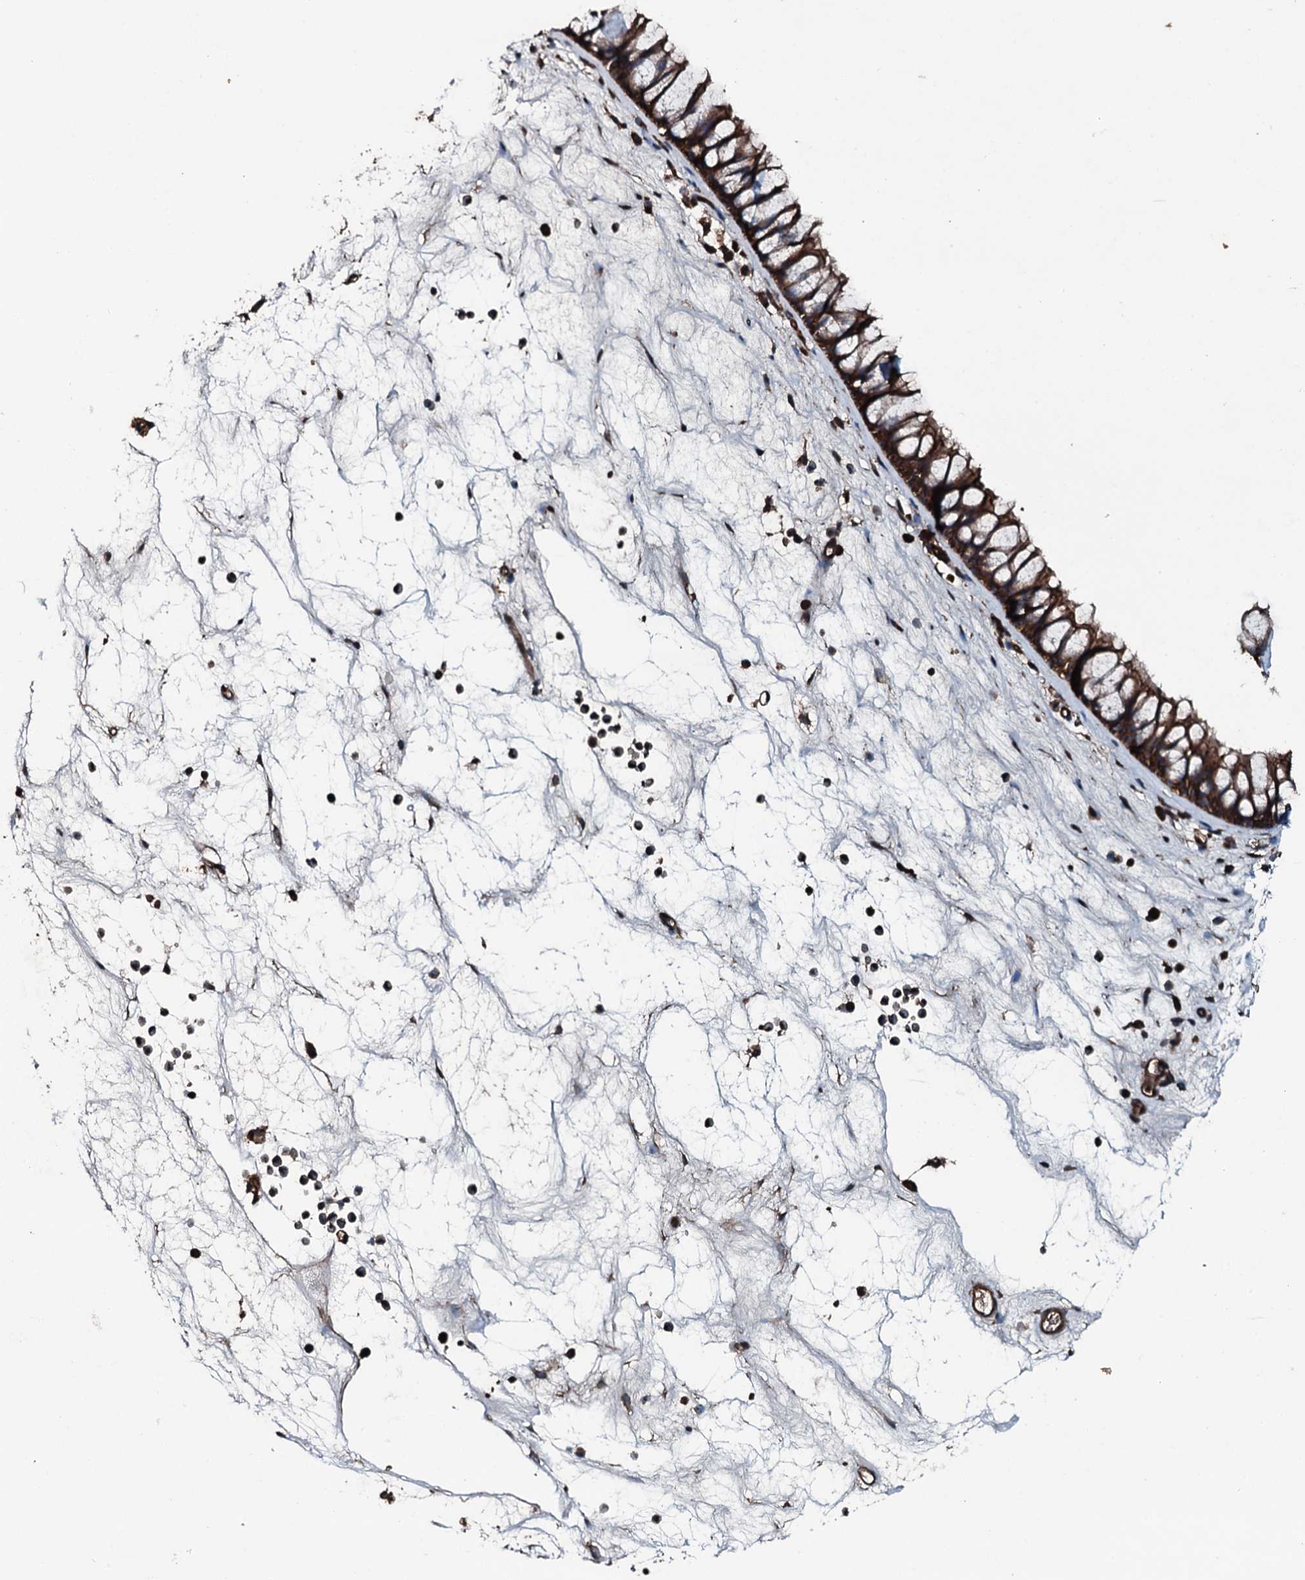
{"staining": {"intensity": "strong", "quantity": ">75%", "location": "cytoplasmic/membranous"}, "tissue": "nasopharynx", "cell_type": "Respiratory epithelial cells", "image_type": "normal", "snomed": [{"axis": "morphology", "description": "Normal tissue, NOS"}, {"axis": "morphology", "description": "Inflammation, NOS"}, {"axis": "morphology", "description": "Malignant melanoma, Metastatic site"}, {"axis": "topography", "description": "Nasopharynx"}], "caption": "Immunohistochemical staining of unremarkable human nasopharynx shows high levels of strong cytoplasmic/membranous positivity in about >75% of respiratory epithelial cells.", "gene": "SLC25A38", "patient": {"sex": "male", "age": 70}}